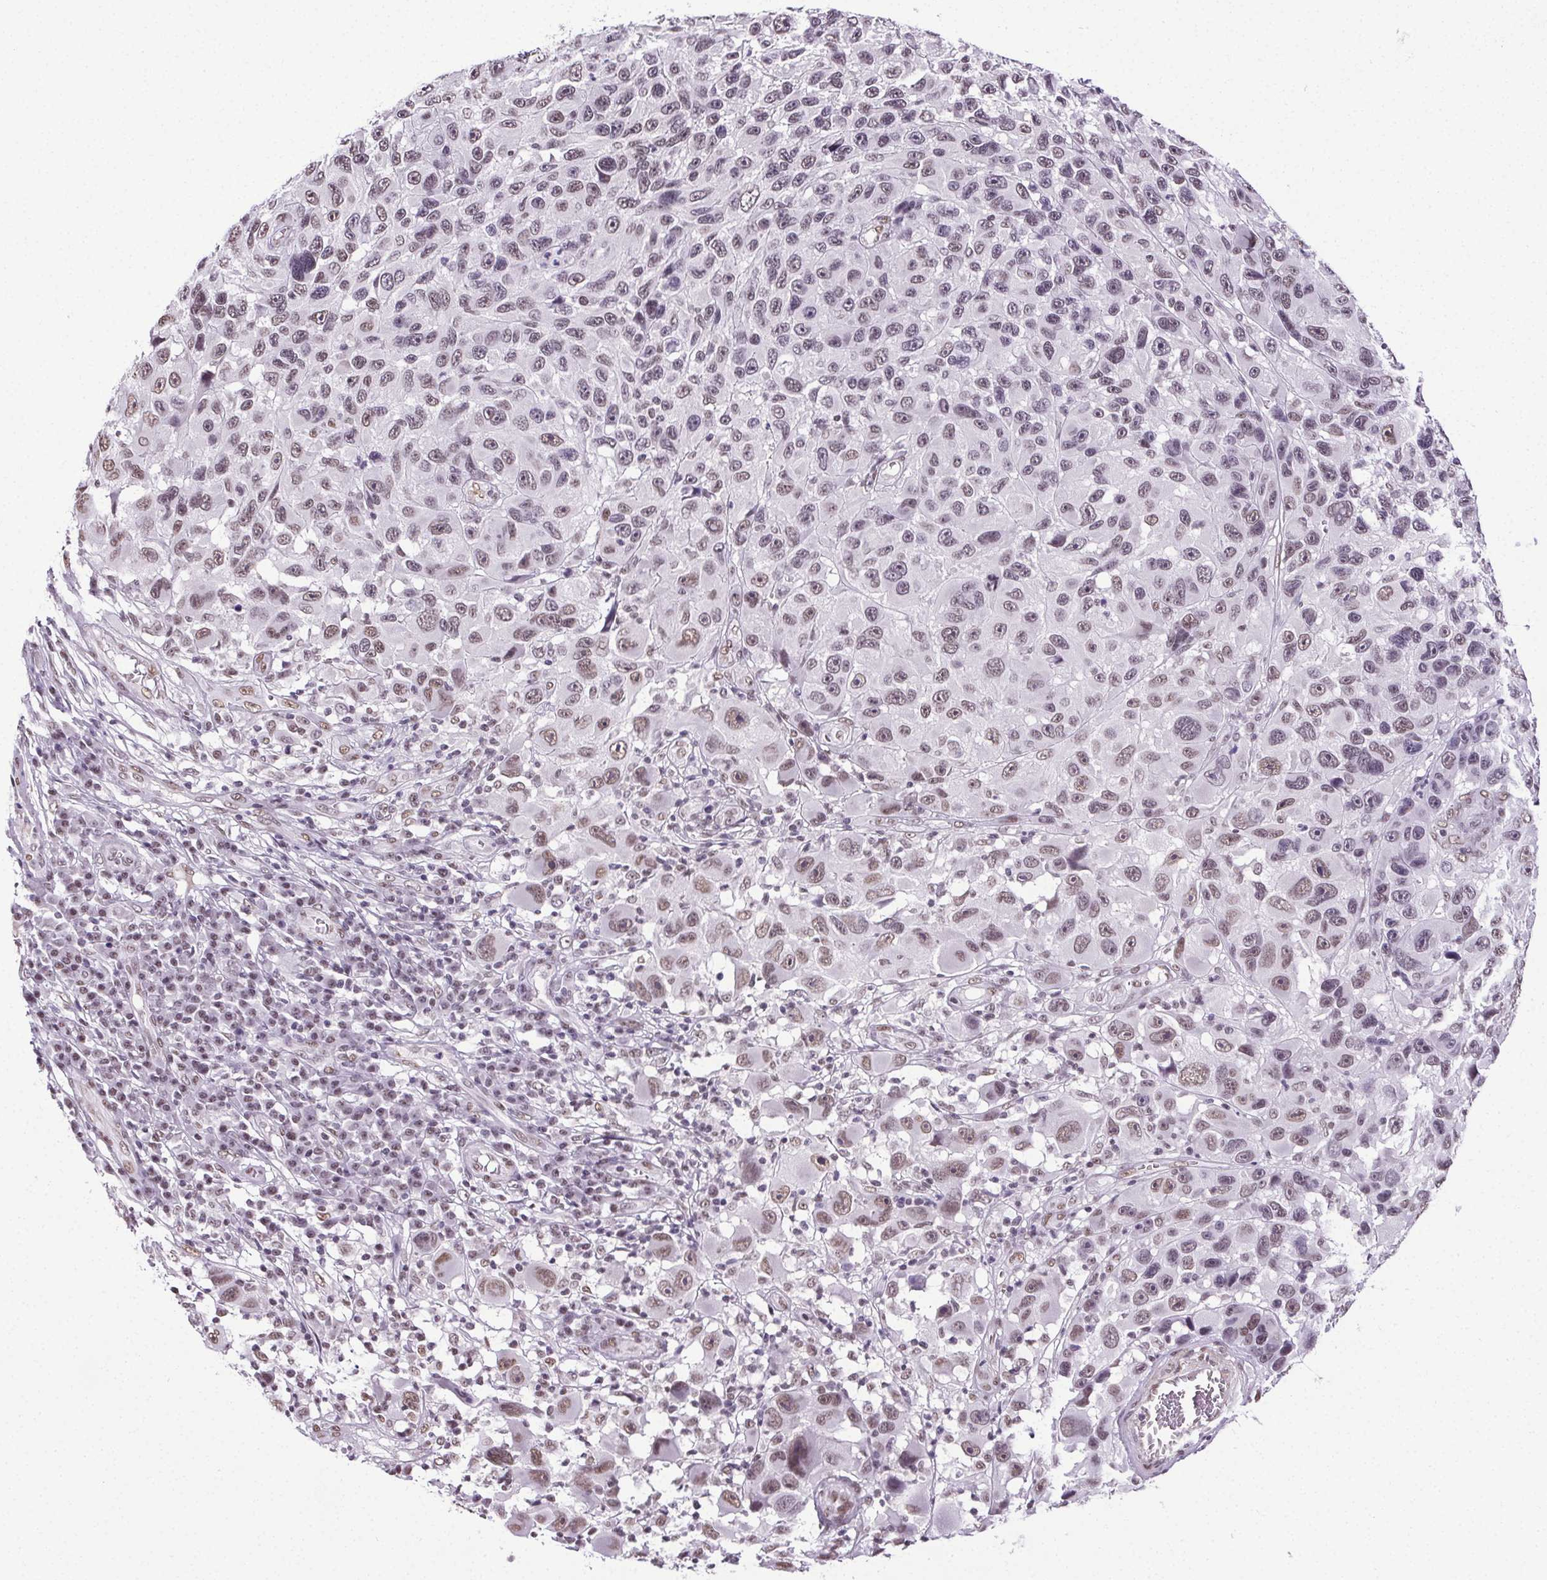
{"staining": {"intensity": "moderate", "quantity": "25%-75%", "location": "nuclear"}, "tissue": "melanoma", "cell_type": "Tumor cells", "image_type": "cancer", "snomed": [{"axis": "morphology", "description": "Malignant melanoma, NOS"}, {"axis": "topography", "description": "Skin"}], "caption": "Melanoma stained for a protein reveals moderate nuclear positivity in tumor cells. The protein is shown in brown color, while the nuclei are stained blue.", "gene": "GP6", "patient": {"sex": "male", "age": 53}}